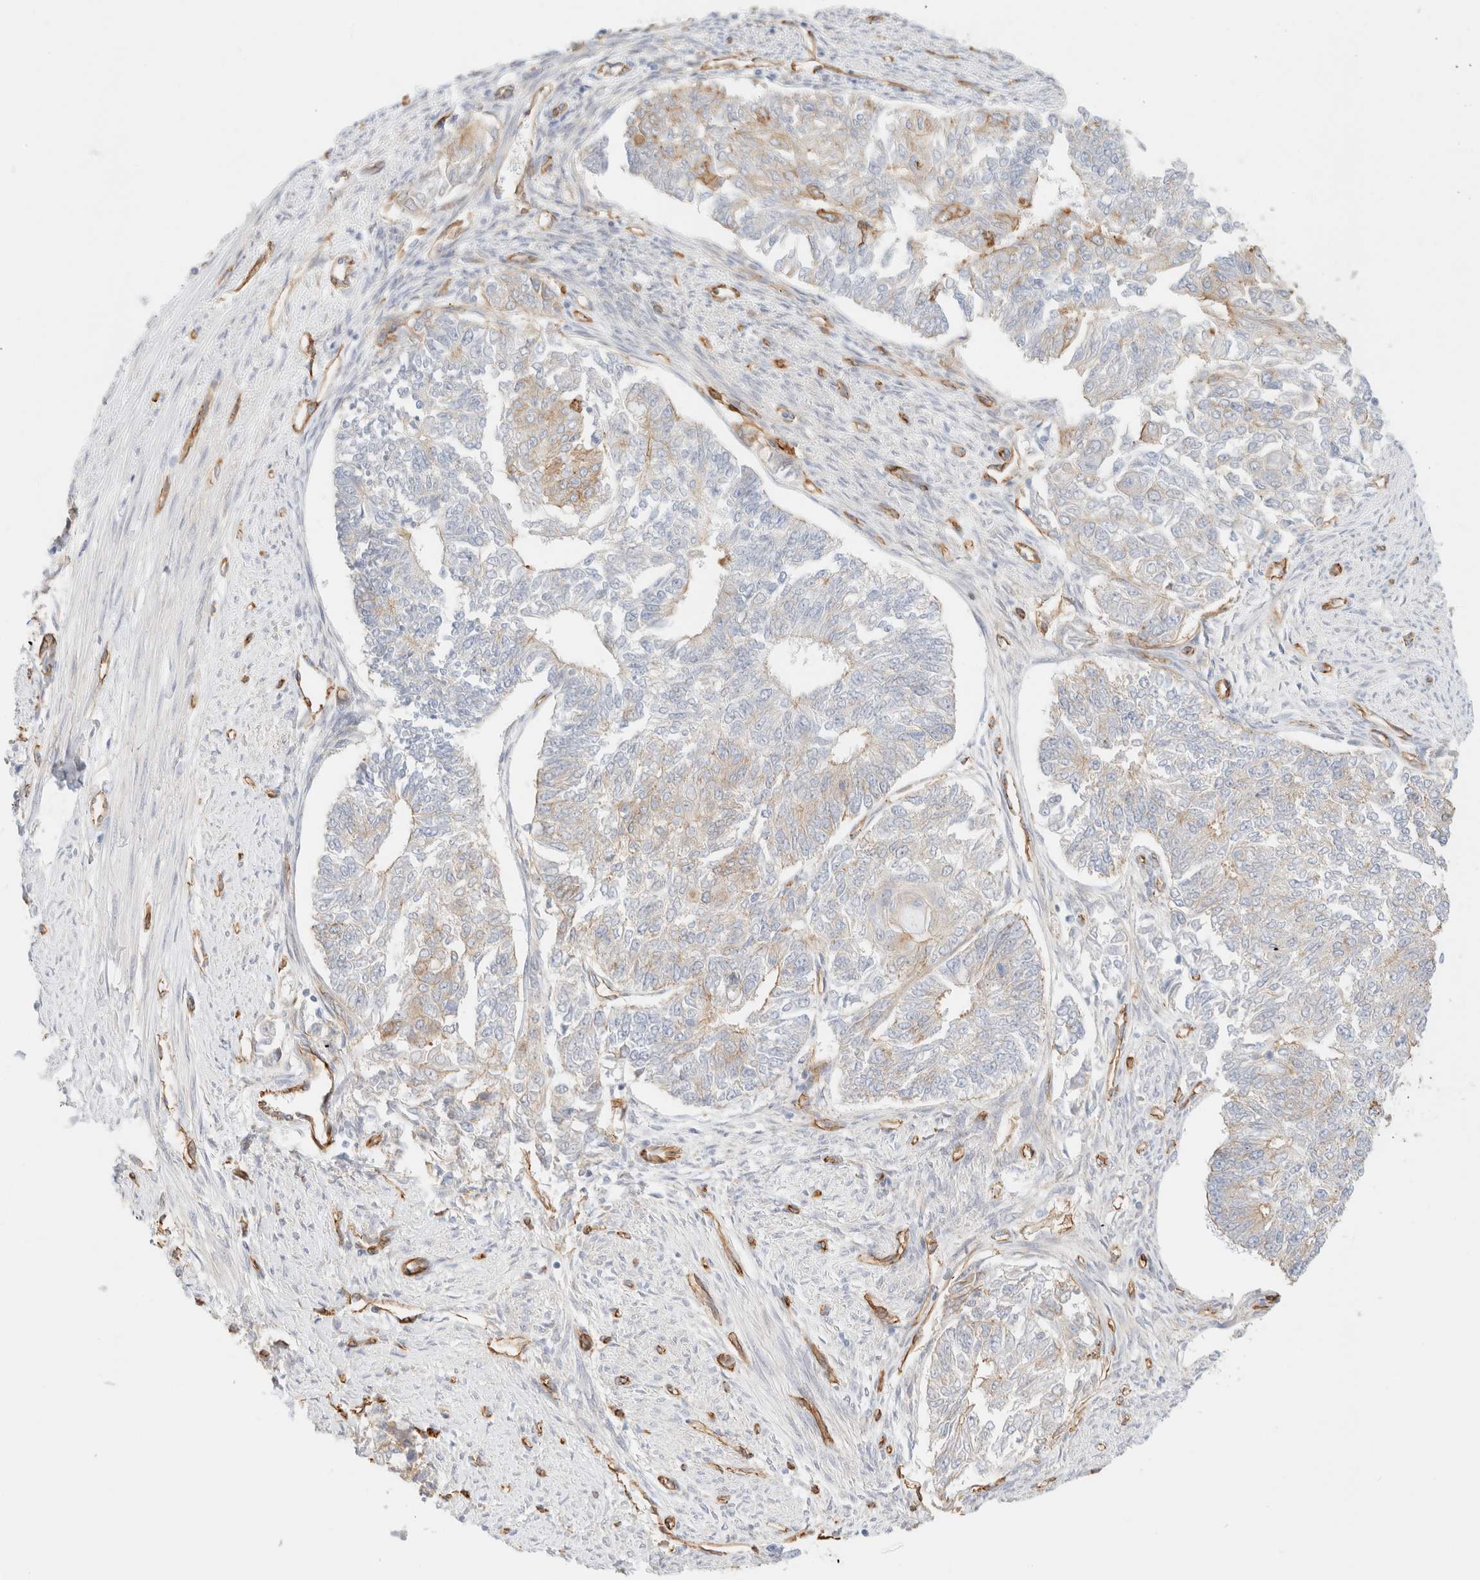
{"staining": {"intensity": "weak", "quantity": "25%-75%", "location": "cytoplasmic/membranous"}, "tissue": "endometrial cancer", "cell_type": "Tumor cells", "image_type": "cancer", "snomed": [{"axis": "morphology", "description": "Adenocarcinoma, NOS"}, {"axis": "topography", "description": "Endometrium"}], "caption": "The histopathology image exhibits staining of adenocarcinoma (endometrial), revealing weak cytoplasmic/membranous protein expression (brown color) within tumor cells.", "gene": "CYB5R4", "patient": {"sex": "female", "age": 32}}